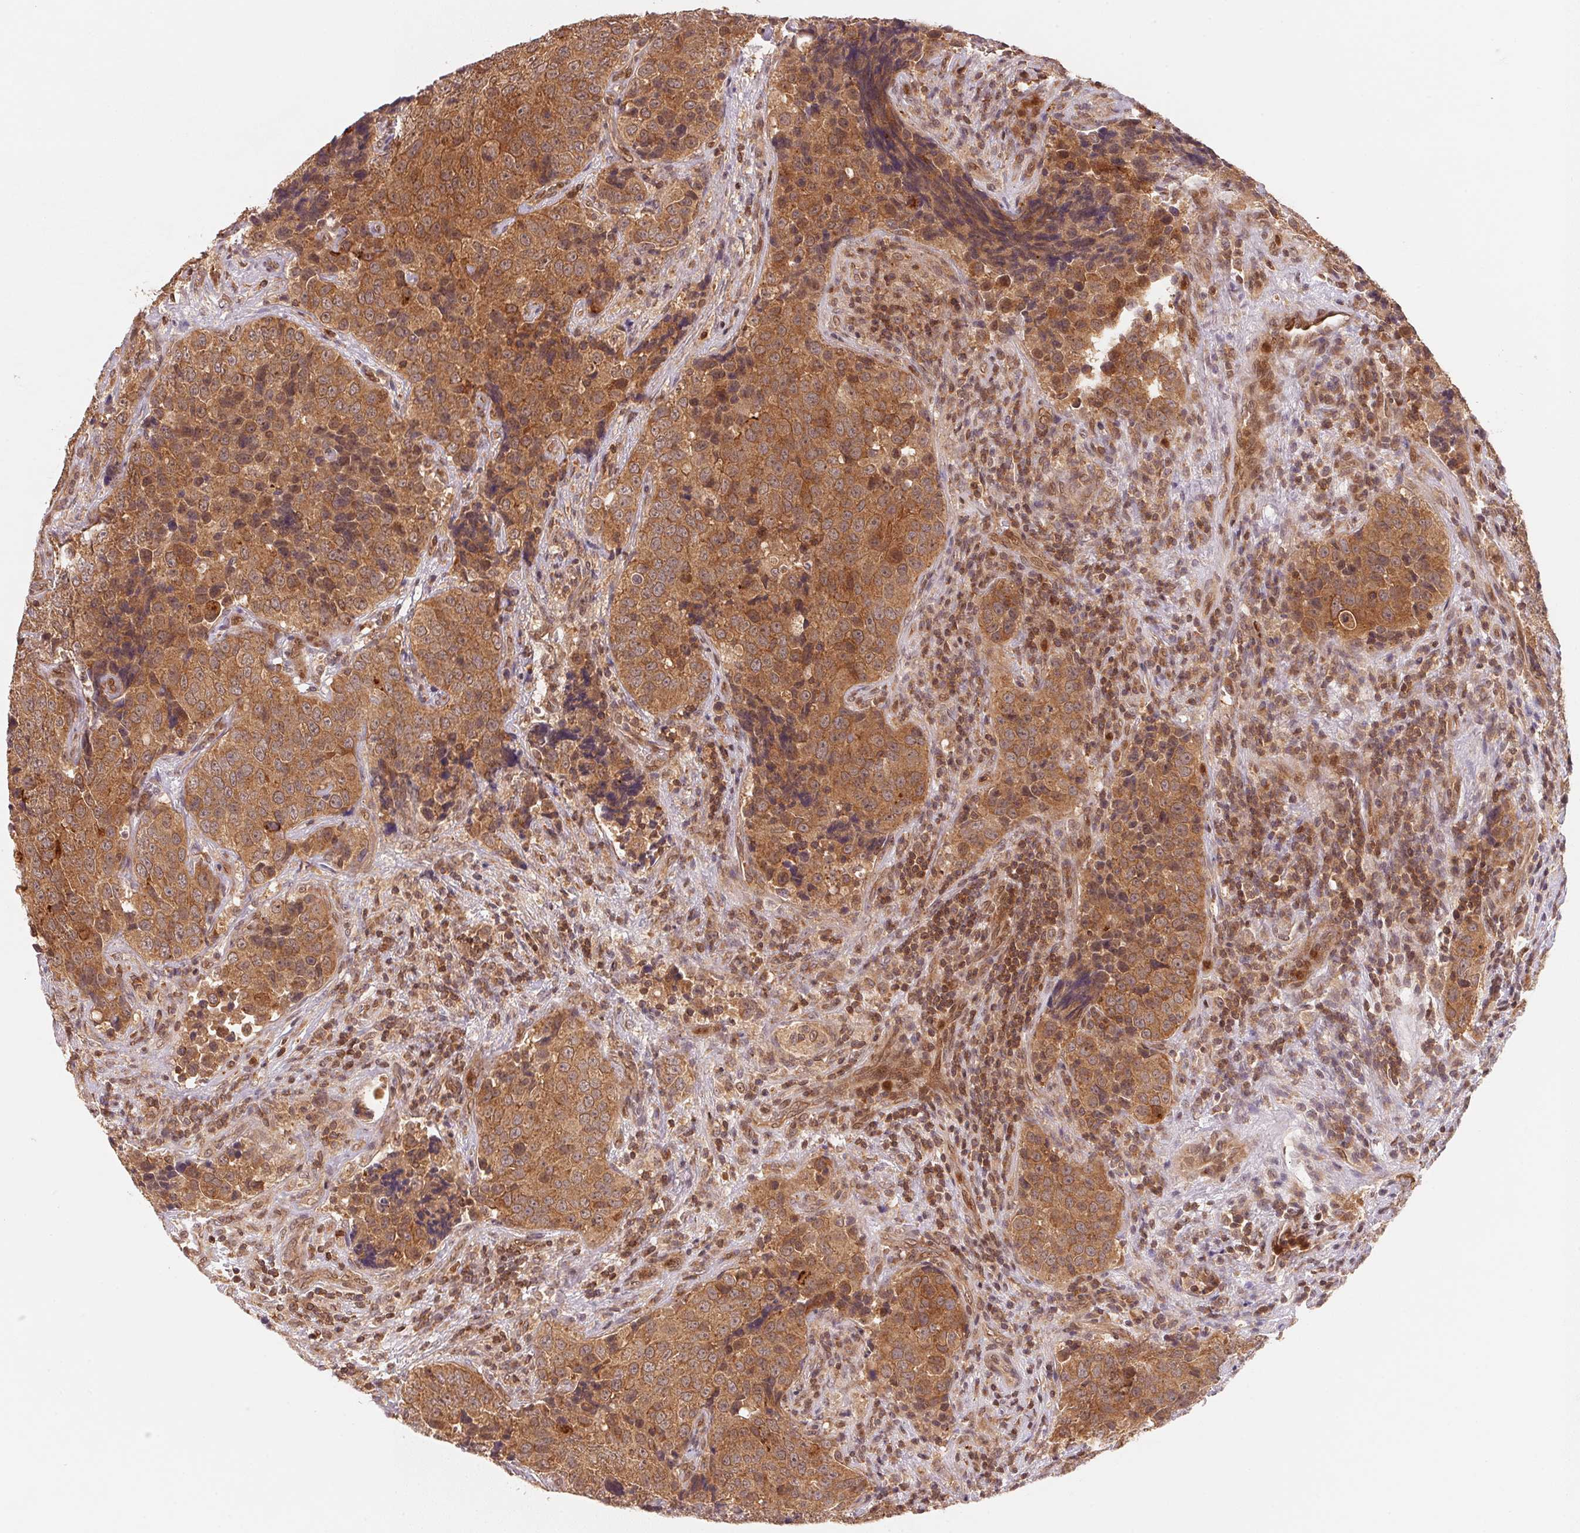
{"staining": {"intensity": "moderate", "quantity": ">75%", "location": "cytoplasmic/membranous"}, "tissue": "urothelial cancer", "cell_type": "Tumor cells", "image_type": "cancer", "snomed": [{"axis": "morphology", "description": "Urothelial carcinoma, NOS"}, {"axis": "topography", "description": "Urinary bladder"}], "caption": "The image exhibits a brown stain indicating the presence of a protein in the cytoplasmic/membranous of tumor cells in transitional cell carcinoma.", "gene": "CCDC102B", "patient": {"sex": "male", "age": 52}}